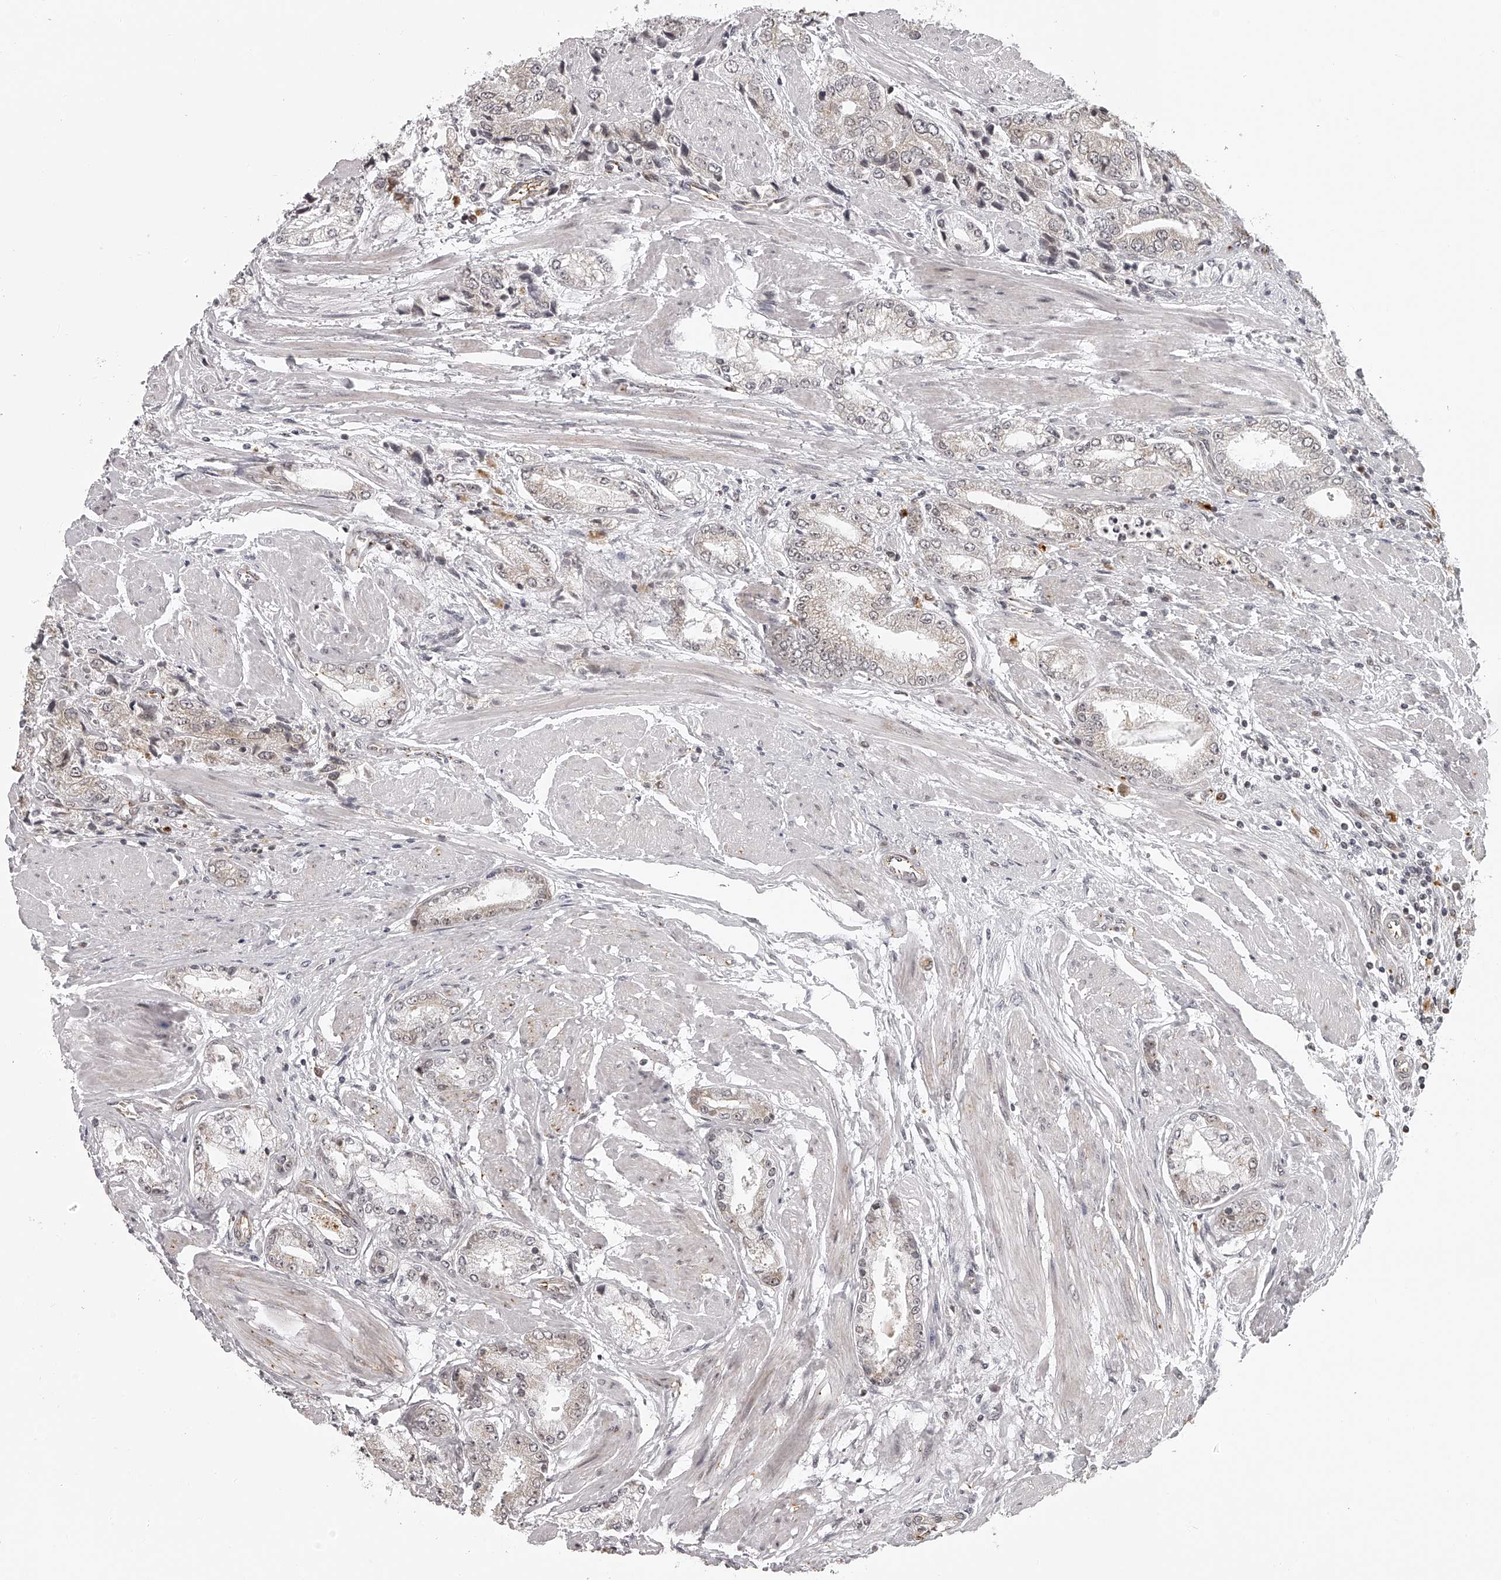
{"staining": {"intensity": "negative", "quantity": "none", "location": "none"}, "tissue": "prostate cancer", "cell_type": "Tumor cells", "image_type": "cancer", "snomed": [{"axis": "morphology", "description": "Adenocarcinoma, High grade"}, {"axis": "topography", "description": "Prostate"}], "caption": "Tumor cells show no significant expression in prostate cancer. (DAB IHC visualized using brightfield microscopy, high magnification).", "gene": "ODF2L", "patient": {"sex": "male", "age": 50}}